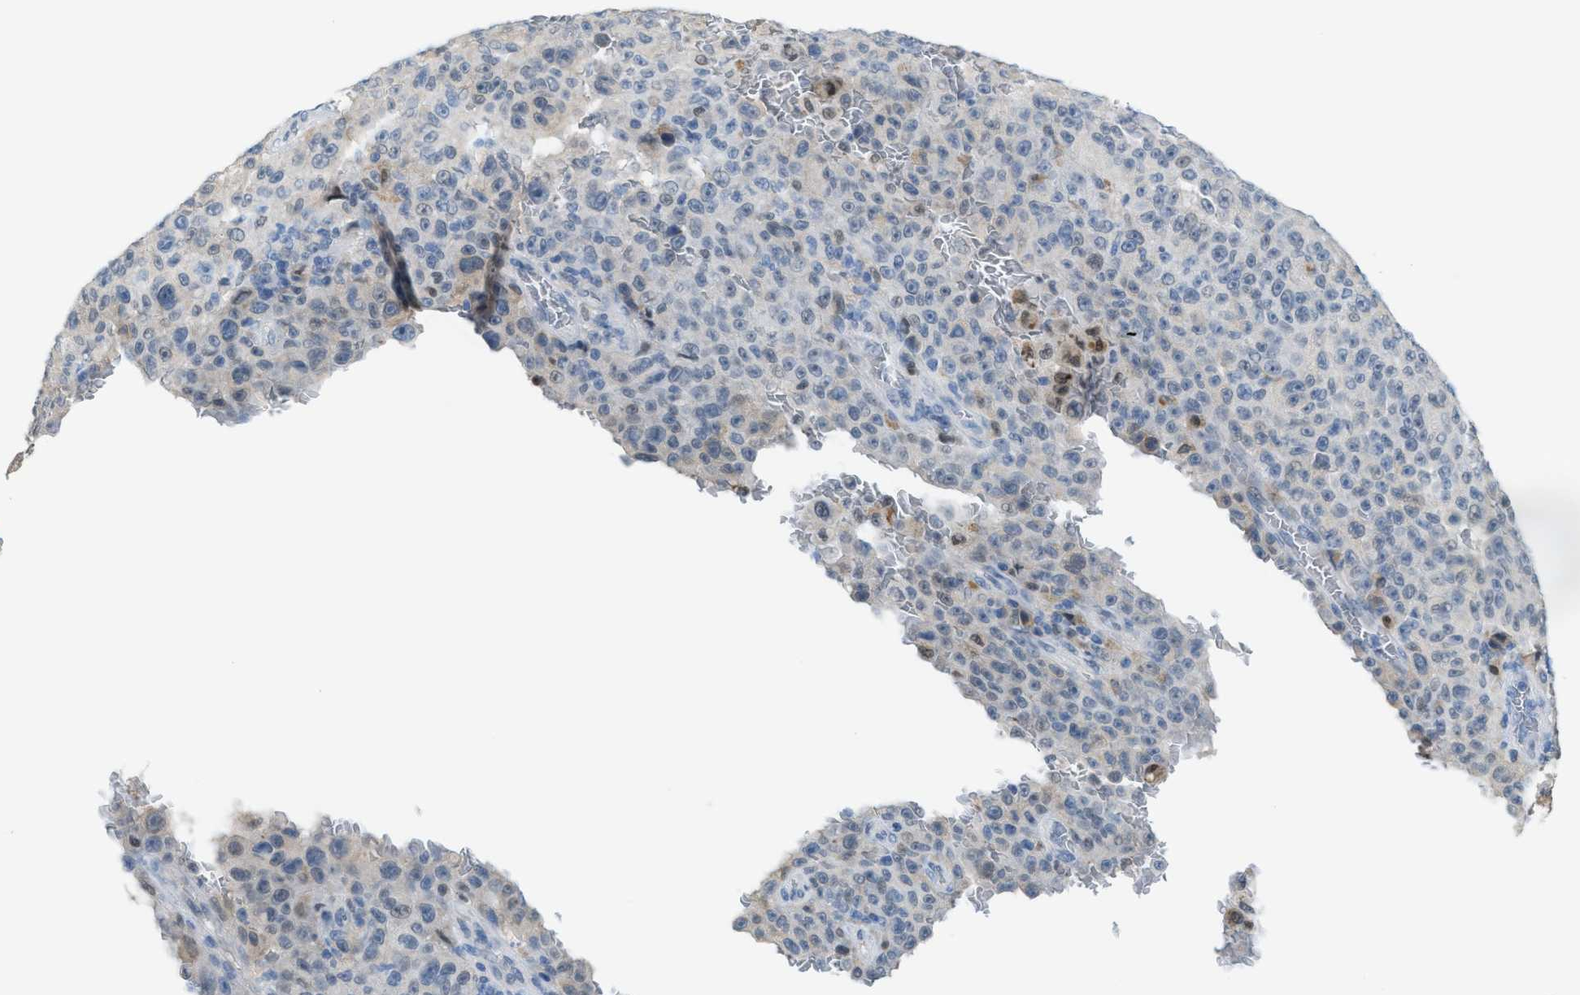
{"staining": {"intensity": "negative", "quantity": "none", "location": "none"}, "tissue": "melanoma", "cell_type": "Tumor cells", "image_type": "cancer", "snomed": [{"axis": "morphology", "description": "Malignant melanoma, NOS"}, {"axis": "topography", "description": "Skin"}], "caption": "Immunohistochemistry of melanoma displays no expression in tumor cells. (DAB (3,3'-diaminobenzidine) IHC visualized using brightfield microscopy, high magnification).", "gene": "PPM1D", "patient": {"sex": "female", "age": 82}}